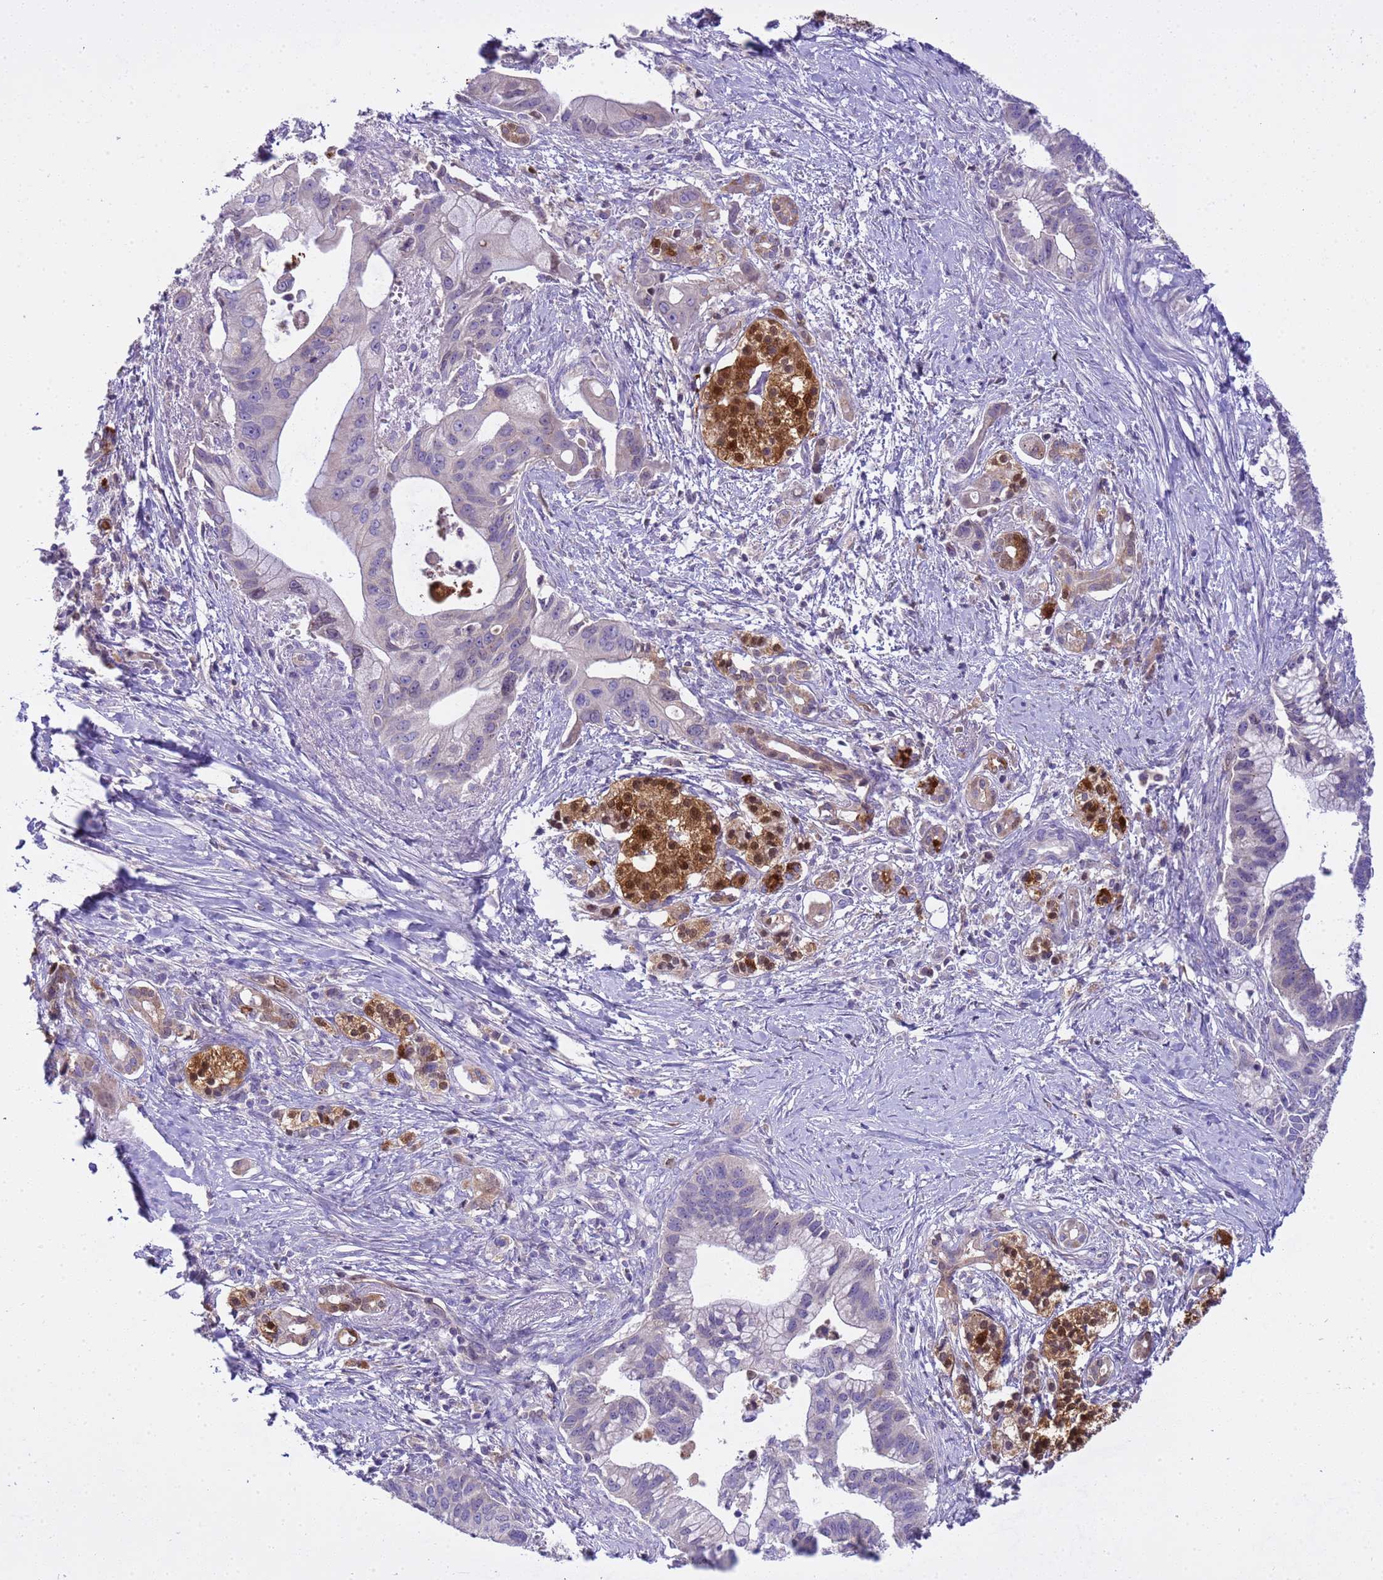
{"staining": {"intensity": "weak", "quantity": "<25%", "location": "cytoplasmic/membranous,nuclear"}, "tissue": "pancreatic cancer", "cell_type": "Tumor cells", "image_type": "cancer", "snomed": [{"axis": "morphology", "description": "Adenocarcinoma, NOS"}, {"axis": "topography", "description": "Pancreas"}], "caption": "Immunohistochemical staining of pancreatic cancer demonstrates no significant staining in tumor cells.", "gene": "PLCXD3", "patient": {"sex": "male", "age": 68}}